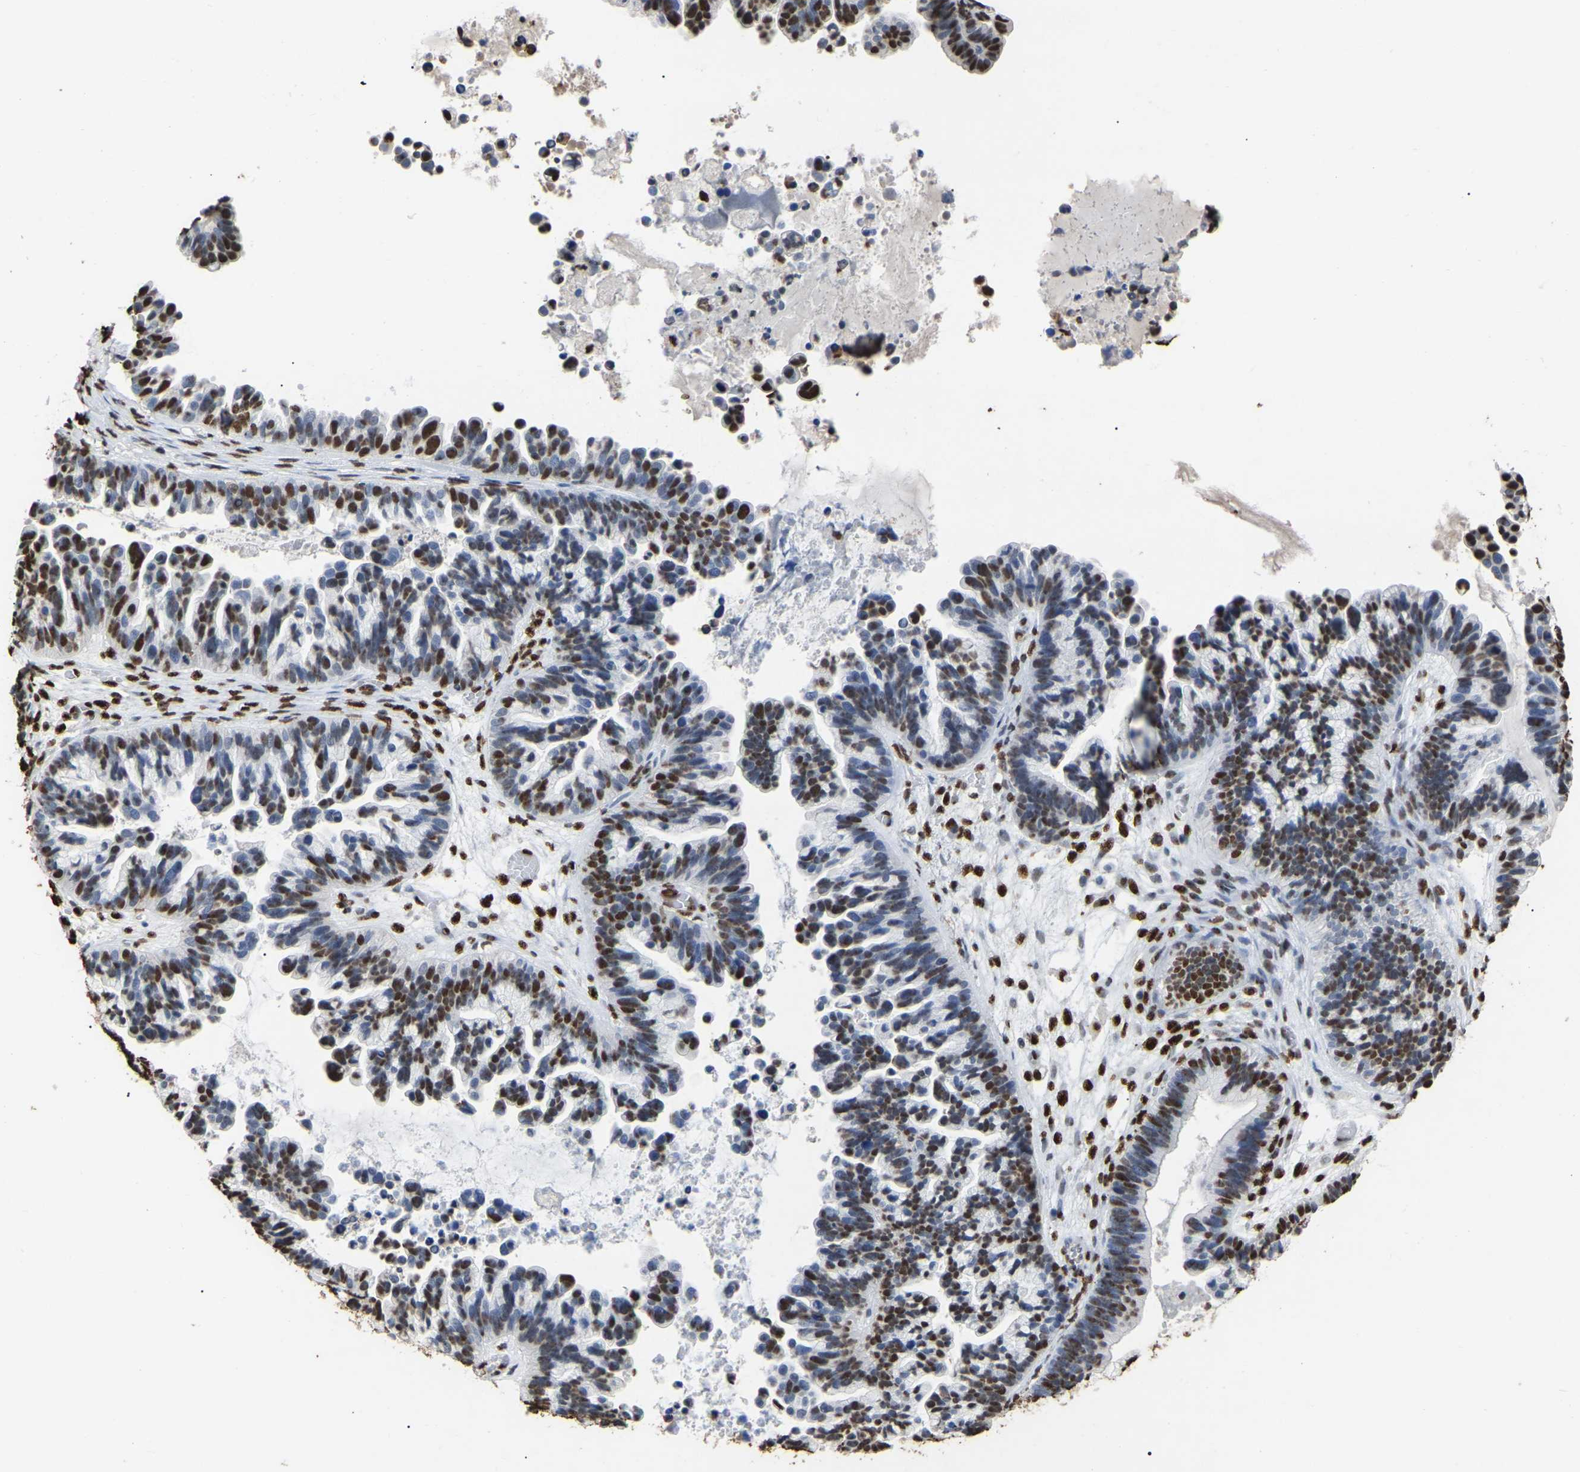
{"staining": {"intensity": "strong", "quantity": ">75%", "location": "nuclear"}, "tissue": "ovarian cancer", "cell_type": "Tumor cells", "image_type": "cancer", "snomed": [{"axis": "morphology", "description": "Cystadenocarcinoma, serous, NOS"}, {"axis": "topography", "description": "Ovary"}], "caption": "Strong nuclear positivity is identified in approximately >75% of tumor cells in ovarian serous cystadenocarcinoma.", "gene": "RBL2", "patient": {"sex": "female", "age": 56}}